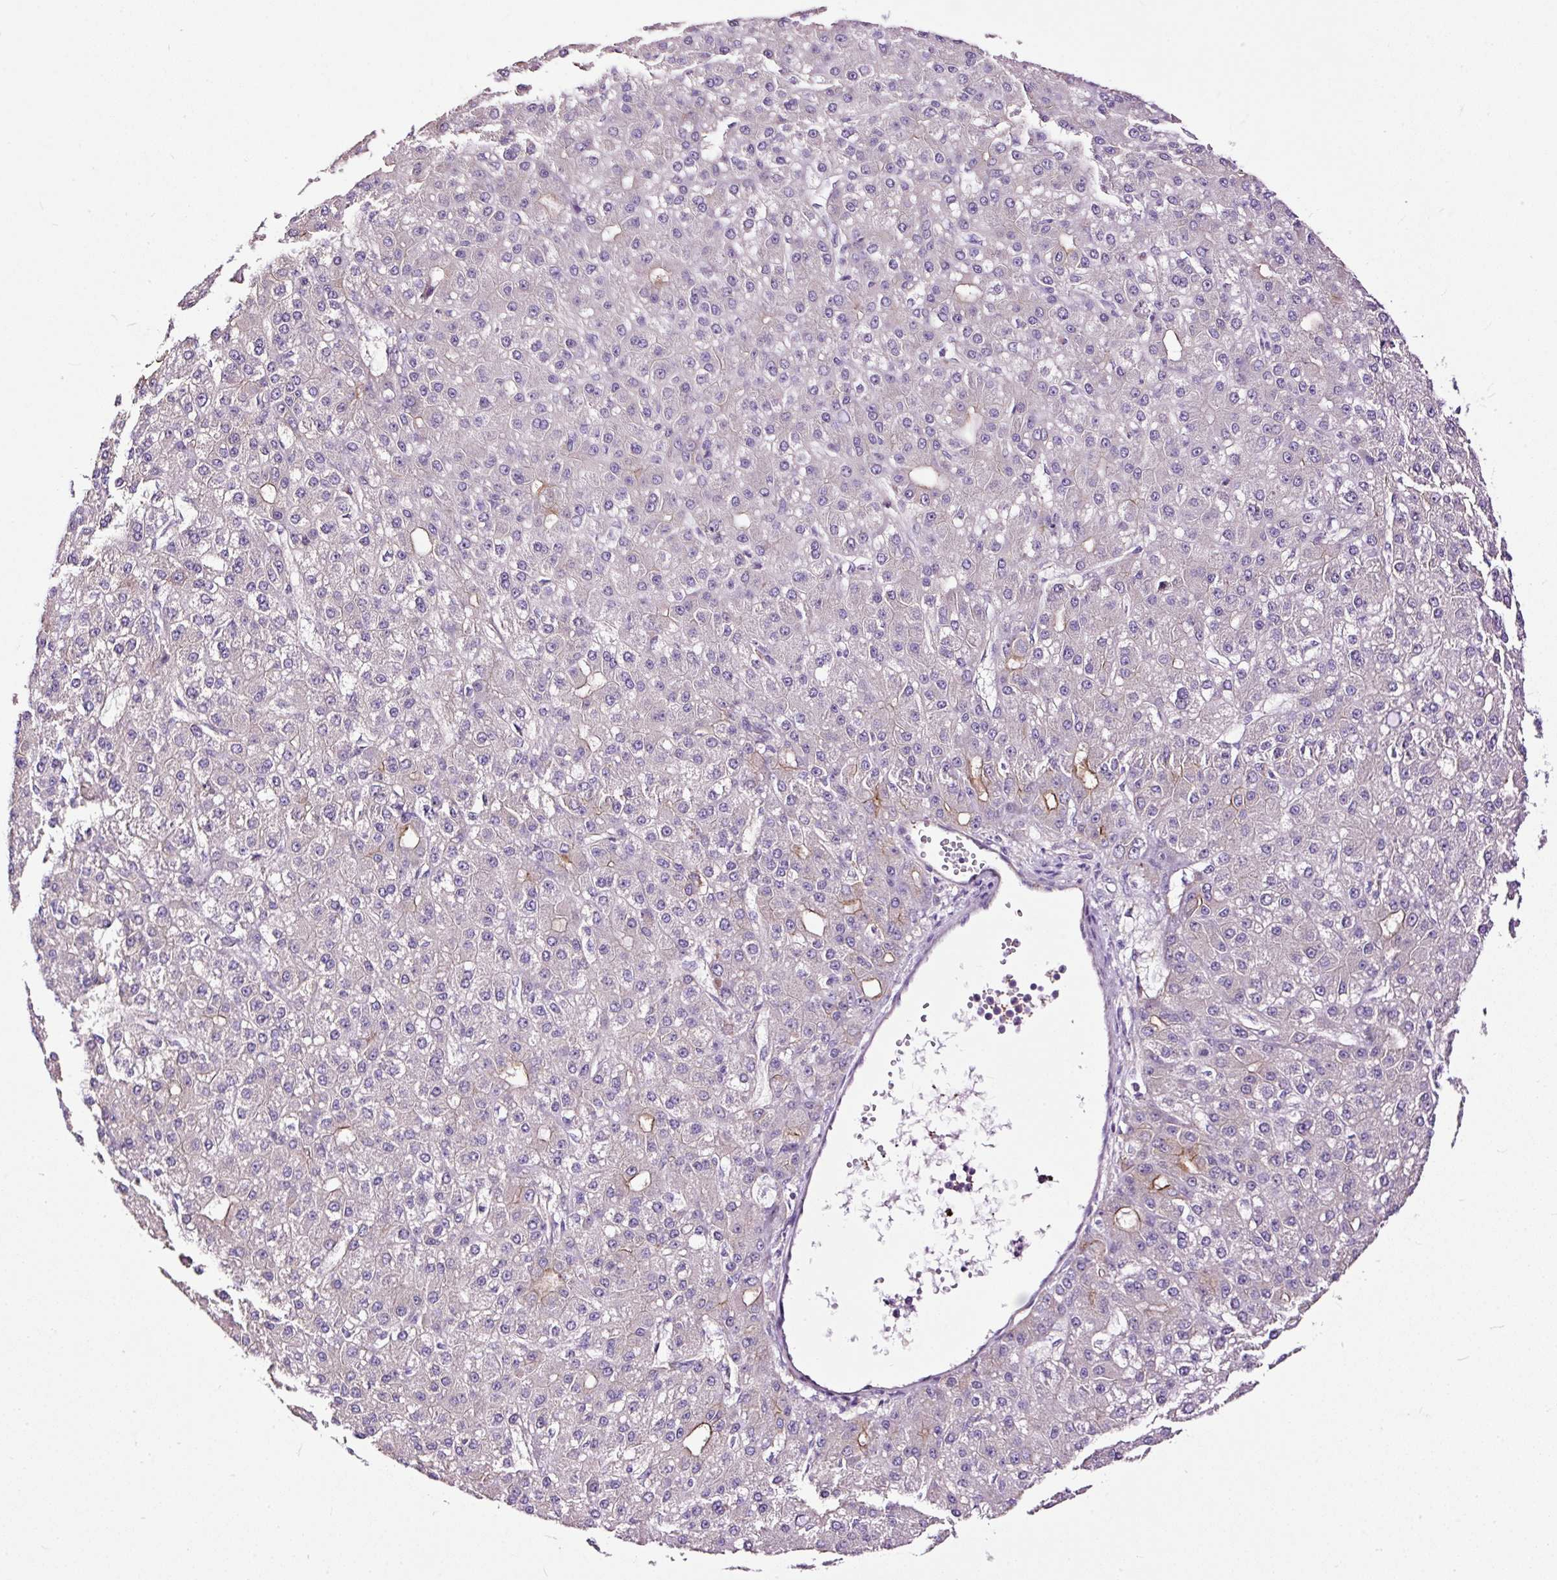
{"staining": {"intensity": "moderate", "quantity": "<25%", "location": "cytoplasmic/membranous"}, "tissue": "liver cancer", "cell_type": "Tumor cells", "image_type": "cancer", "snomed": [{"axis": "morphology", "description": "Carcinoma, Hepatocellular, NOS"}, {"axis": "topography", "description": "Liver"}], "caption": "Liver cancer (hepatocellular carcinoma) stained with a brown dye reveals moderate cytoplasmic/membranous positive staining in about <25% of tumor cells.", "gene": "MAGEB16", "patient": {"sex": "male", "age": 67}}